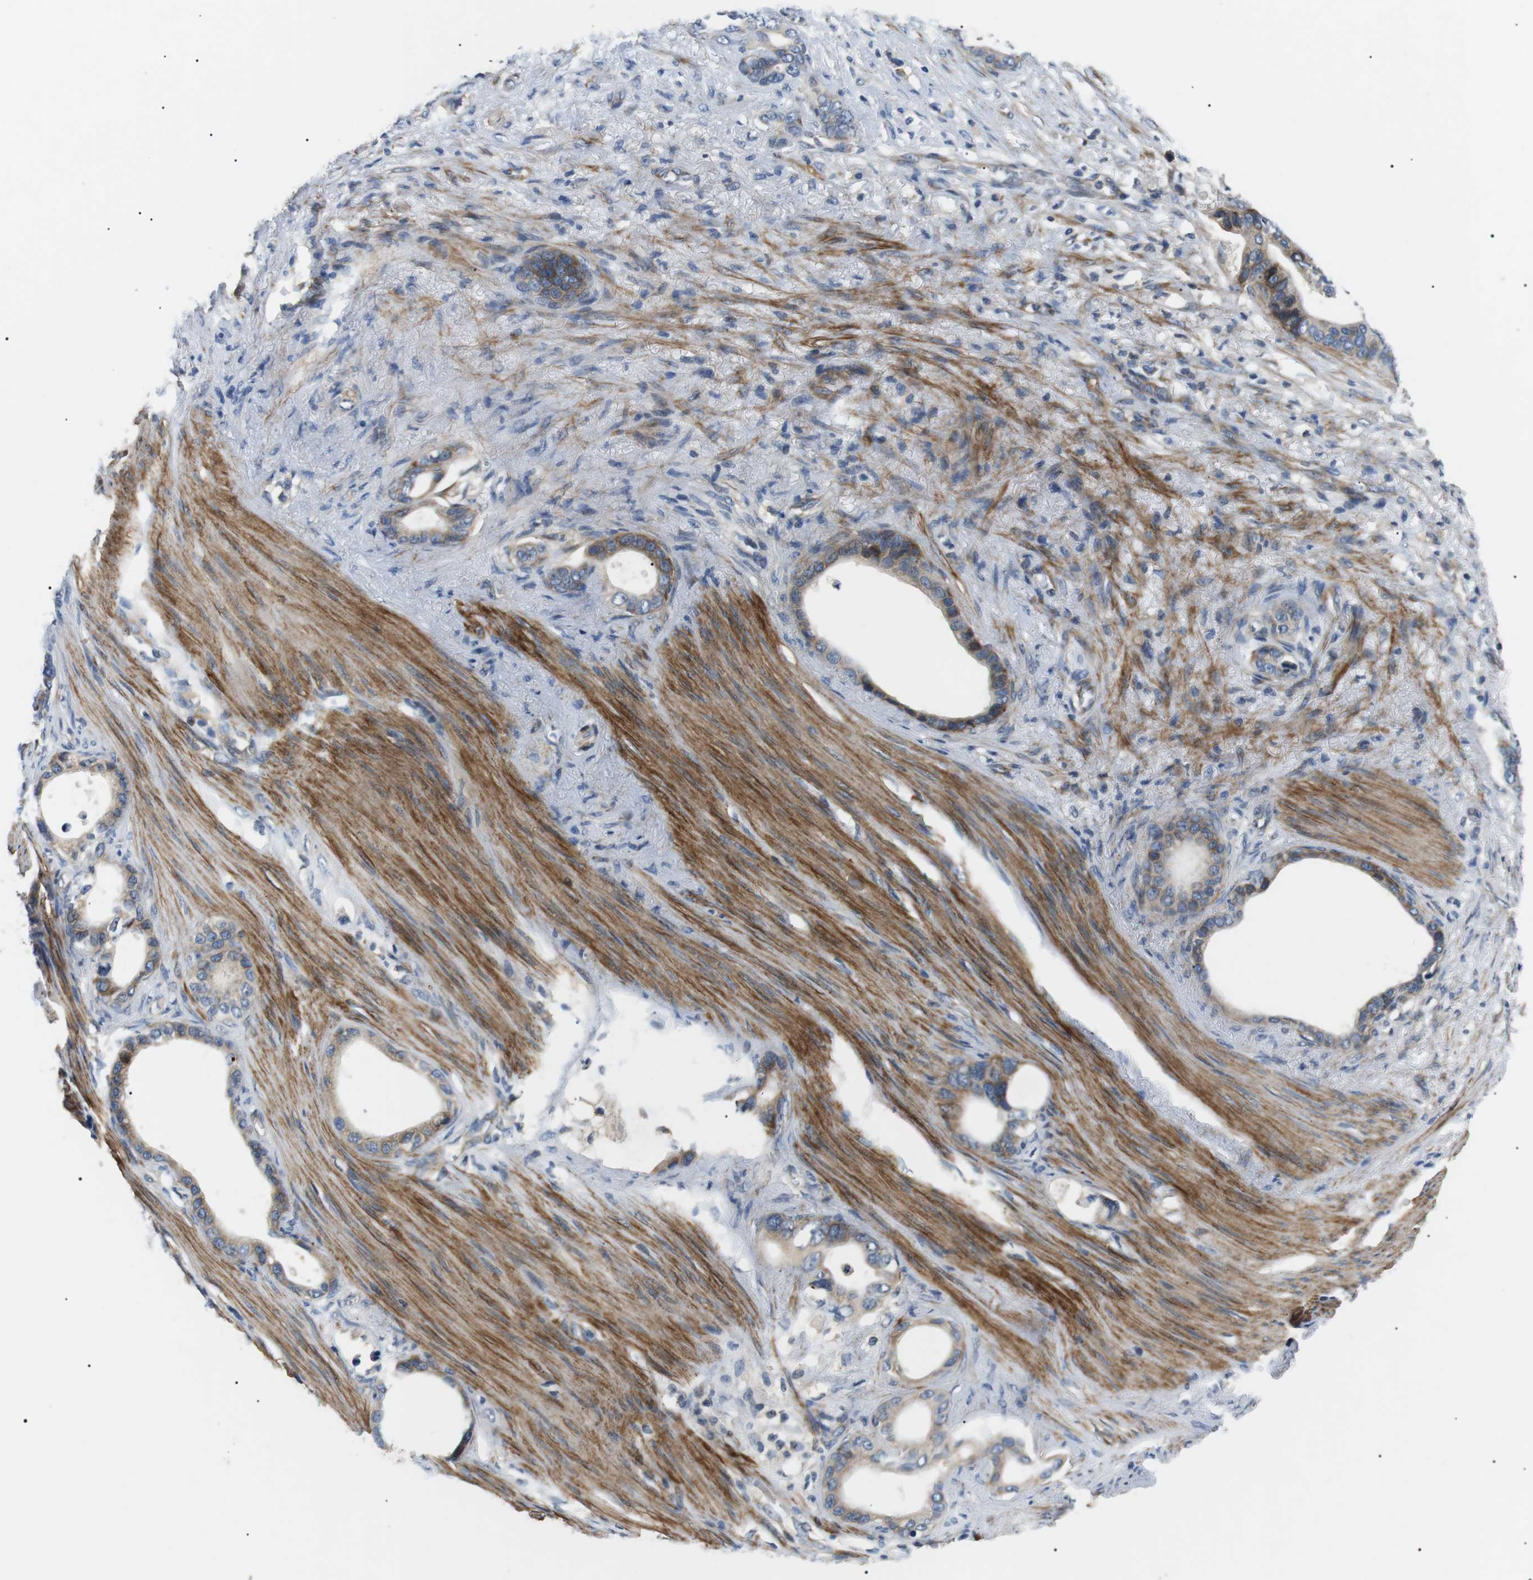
{"staining": {"intensity": "moderate", "quantity": "25%-75%", "location": "cytoplasmic/membranous"}, "tissue": "stomach cancer", "cell_type": "Tumor cells", "image_type": "cancer", "snomed": [{"axis": "morphology", "description": "Adenocarcinoma, NOS"}, {"axis": "topography", "description": "Stomach"}], "caption": "A photomicrograph showing moderate cytoplasmic/membranous expression in approximately 25%-75% of tumor cells in adenocarcinoma (stomach), as visualized by brown immunohistochemical staining.", "gene": "DIPK1A", "patient": {"sex": "female", "age": 75}}